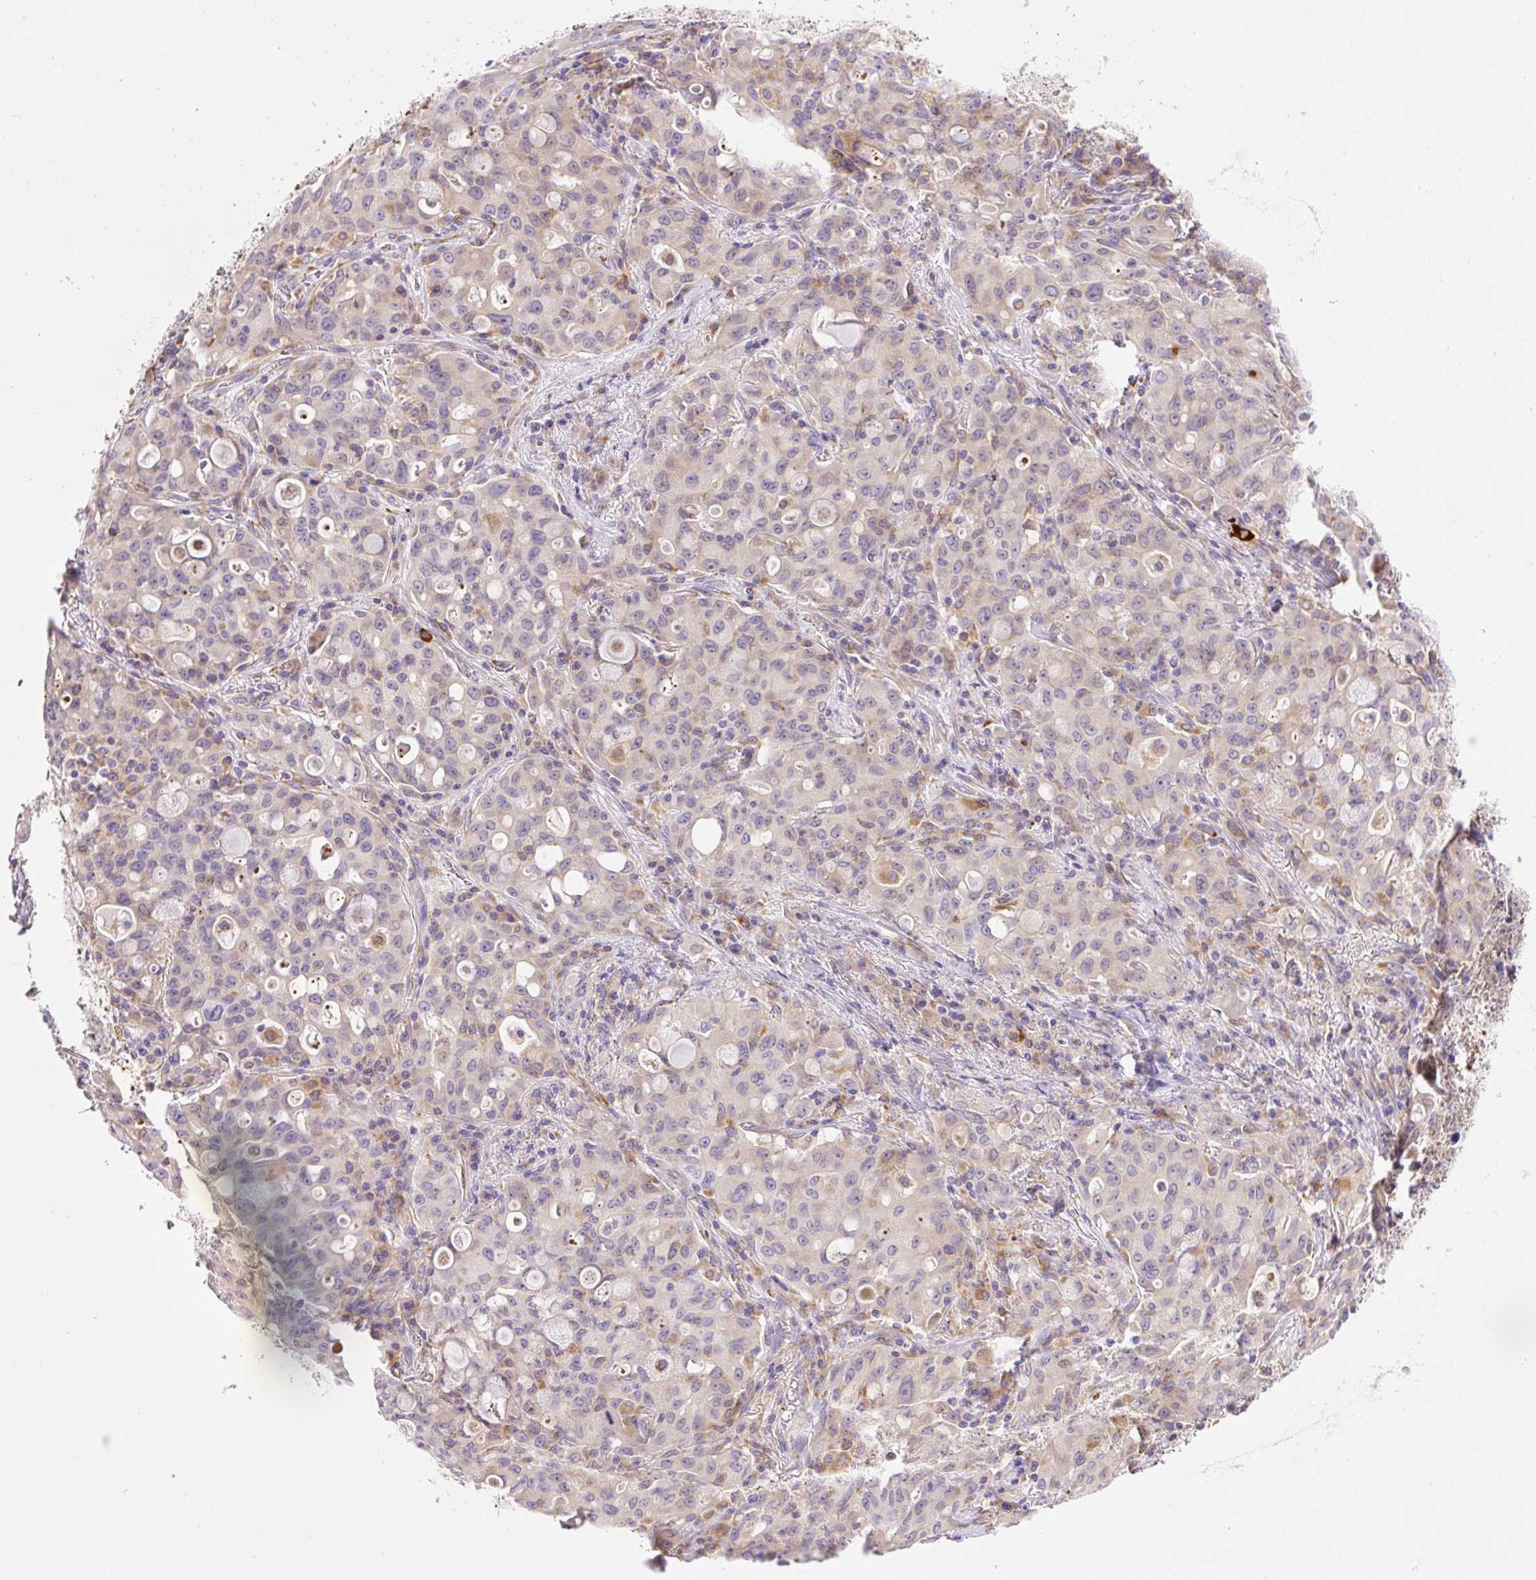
{"staining": {"intensity": "weak", "quantity": "<25%", "location": "cytoplasmic/membranous"}, "tissue": "lung cancer", "cell_type": "Tumor cells", "image_type": "cancer", "snomed": [{"axis": "morphology", "description": "Adenocarcinoma, NOS"}, {"axis": "topography", "description": "Lung"}], "caption": "The micrograph shows no staining of tumor cells in lung adenocarcinoma. (Immunohistochemistry, brightfield microscopy, high magnification).", "gene": "POFUT1", "patient": {"sex": "female", "age": 44}}